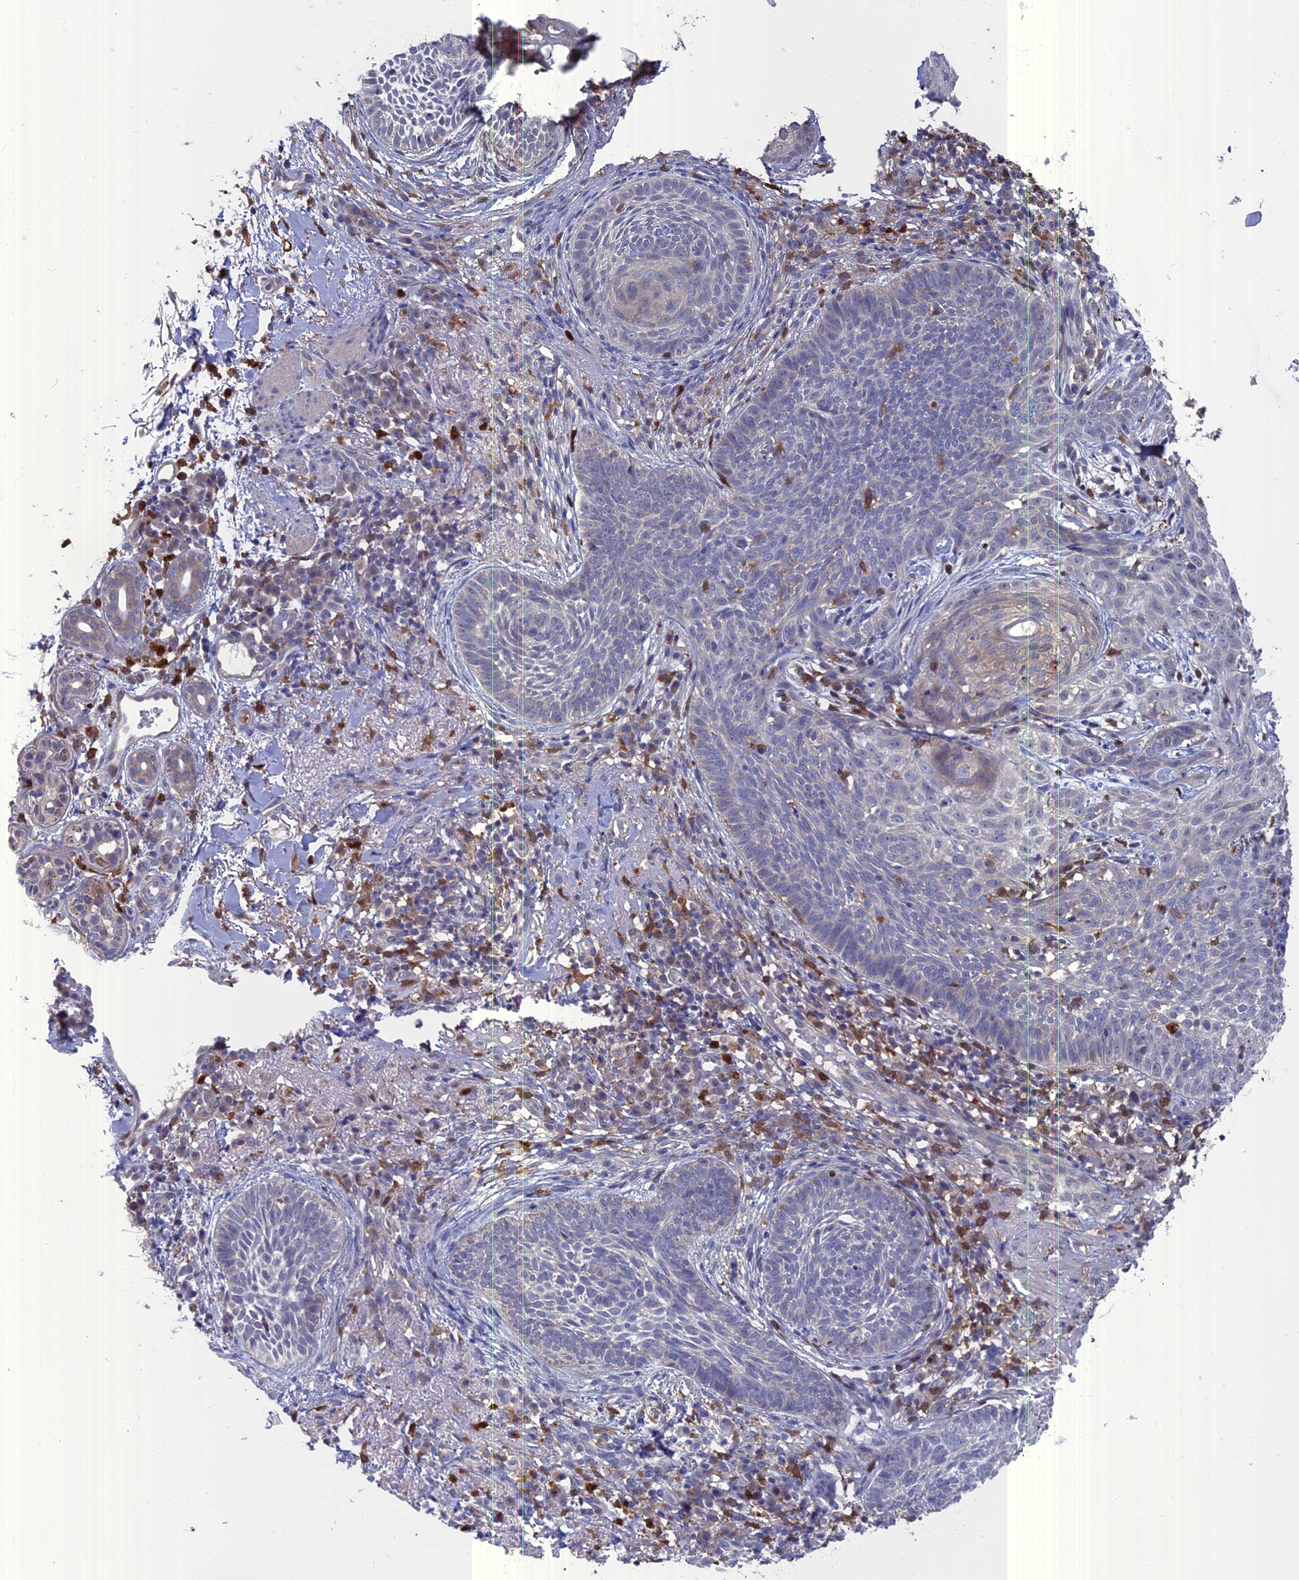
{"staining": {"intensity": "negative", "quantity": "none", "location": "none"}, "tissue": "skin cancer", "cell_type": "Tumor cells", "image_type": "cancer", "snomed": [{"axis": "morphology", "description": "Basal cell carcinoma"}, {"axis": "topography", "description": "Skin"}], "caption": "Immunohistochemistry (IHC) image of skin cancer stained for a protein (brown), which exhibits no positivity in tumor cells.", "gene": "NCF4", "patient": {"sex": "male", "age": 85}}